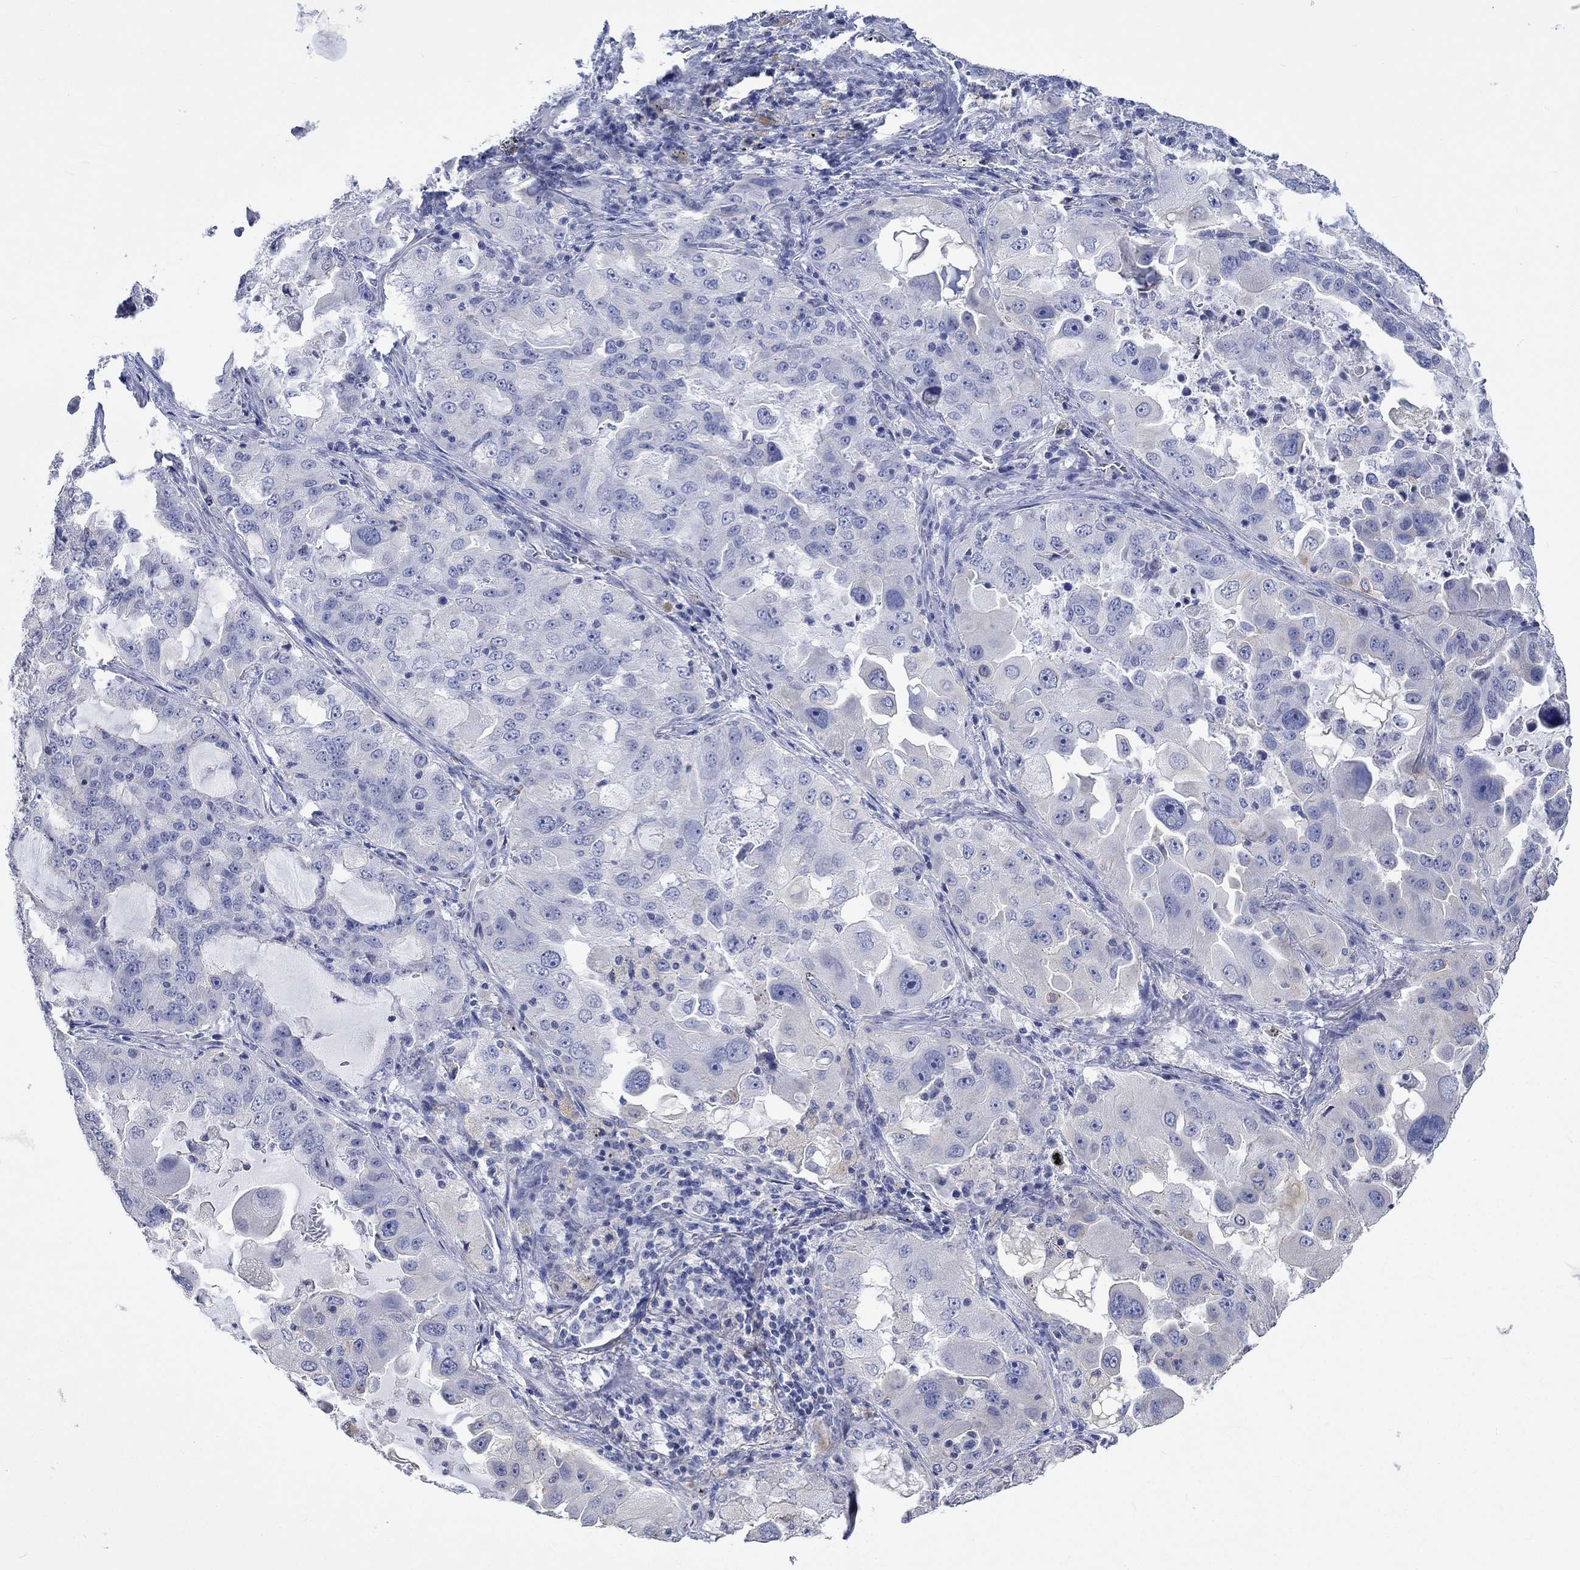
{"staining": {"intensity": "negative", "quantity": "none", "location": "none"}, "tissue": "lung cancer", "cell_type": "Tumor cells", "image_type": "cancer", "snomed": [{"axis": "morphology", "description": "Adenocarcinoma, NOS"}, {"axis": "topography", "description": "Lung"}], "caption": "This is an immunohistochemistry histopathology image of human adenocarcinoma (lung). There is no staining in tumor cells.", "gene": "AGRP", "patient": {"sex": "female", "age": 61}}